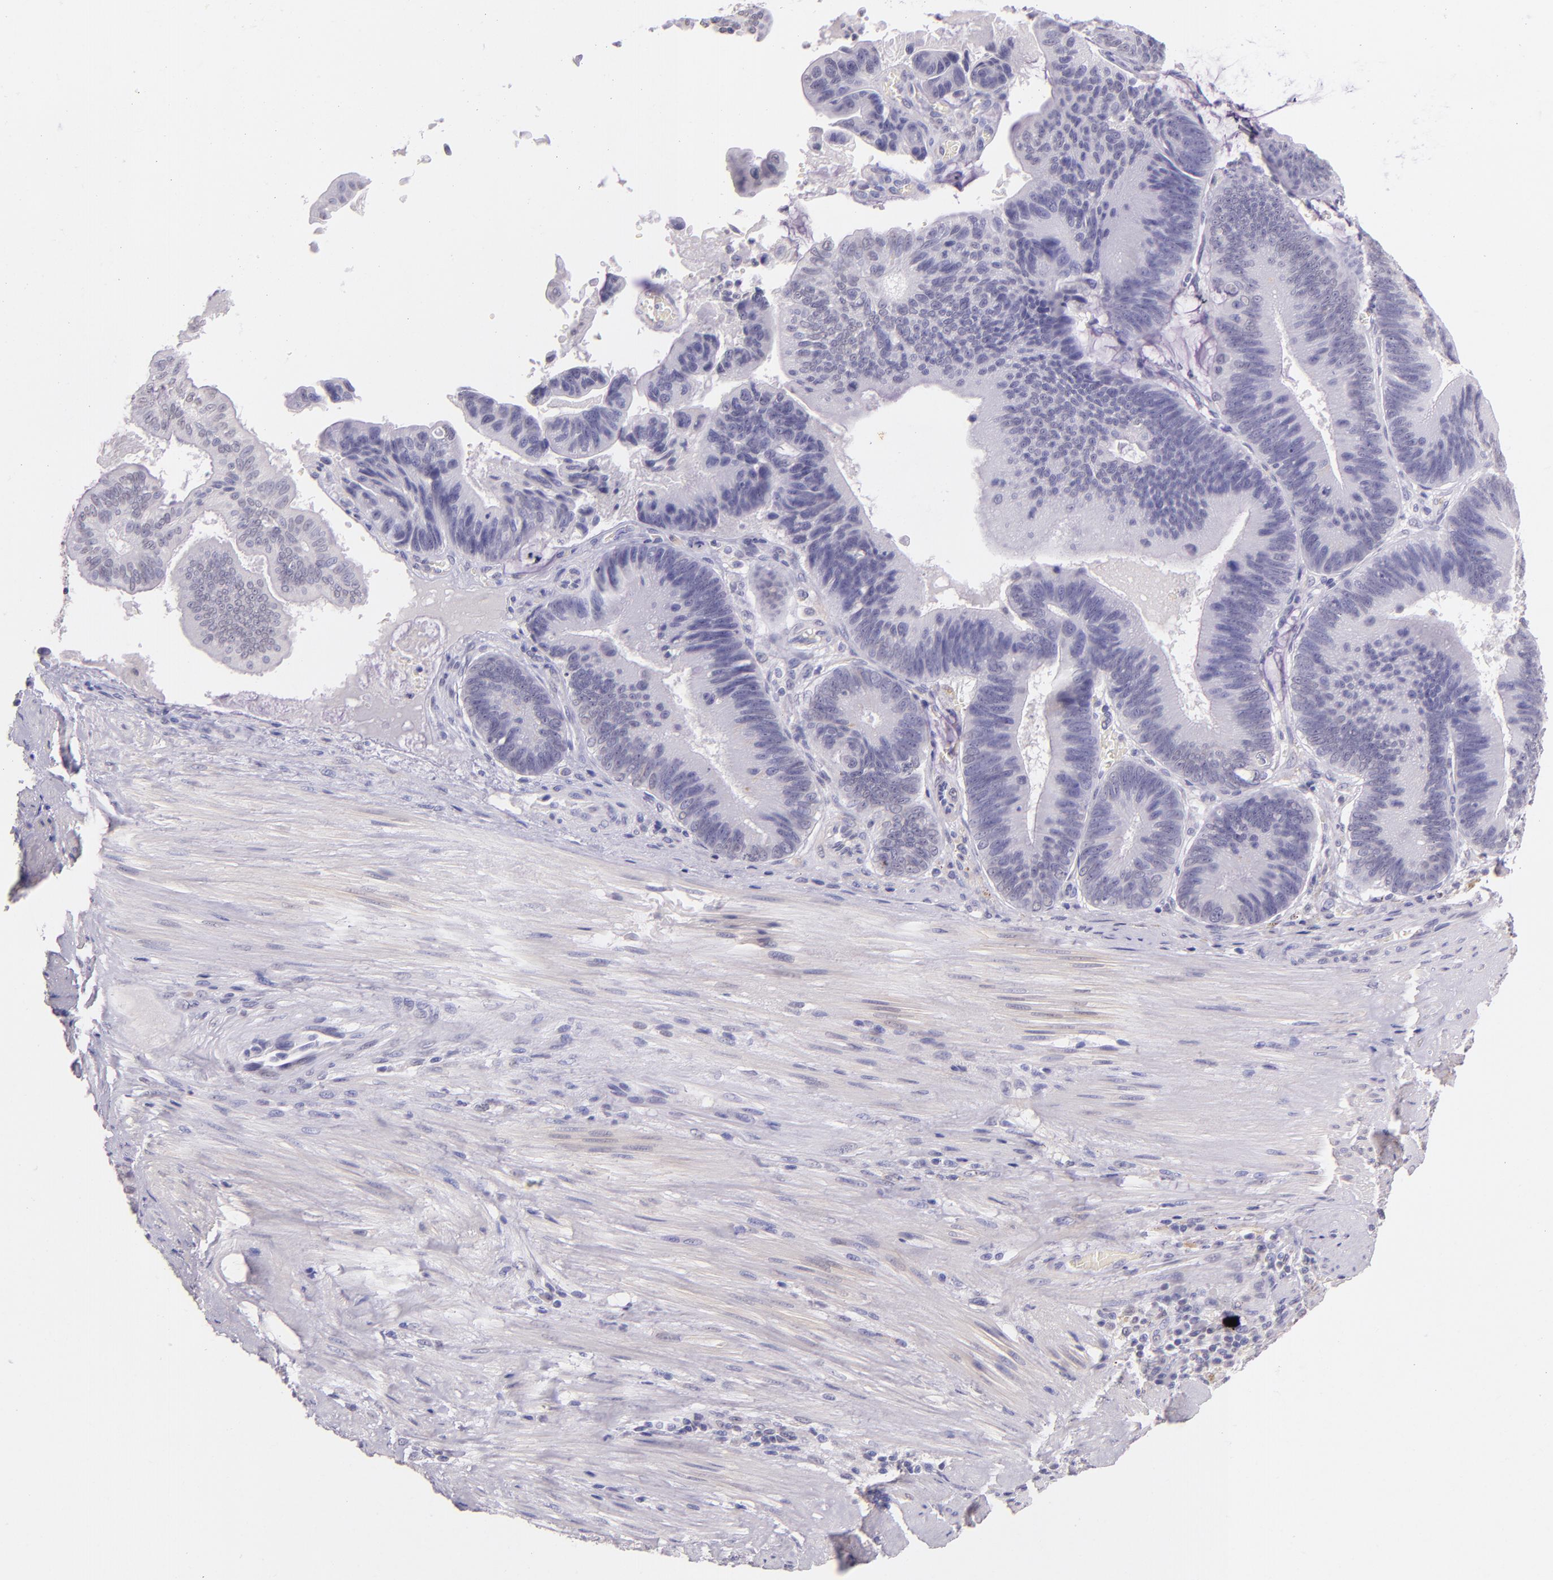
{"staining": {"intensity": "negative", "quantity": "none", "location": "none"}, "tissue": "pancreatic cancer", "cell_type": "Tumor cells", "image_type": "cancer", "snomed": [{"axis": "morphology", "description": "Adenocarcinoma, NOS"}, {"axis": "topography", "description": "Pancreas"}], "caption": "This is an immunohistochemistry (IHC) micrograph of human adenocarcinoma (pancreatic). There is no expression in tumor cells.", "gene": "RTN1", "patient": {"sex": "male", "age": 82}}